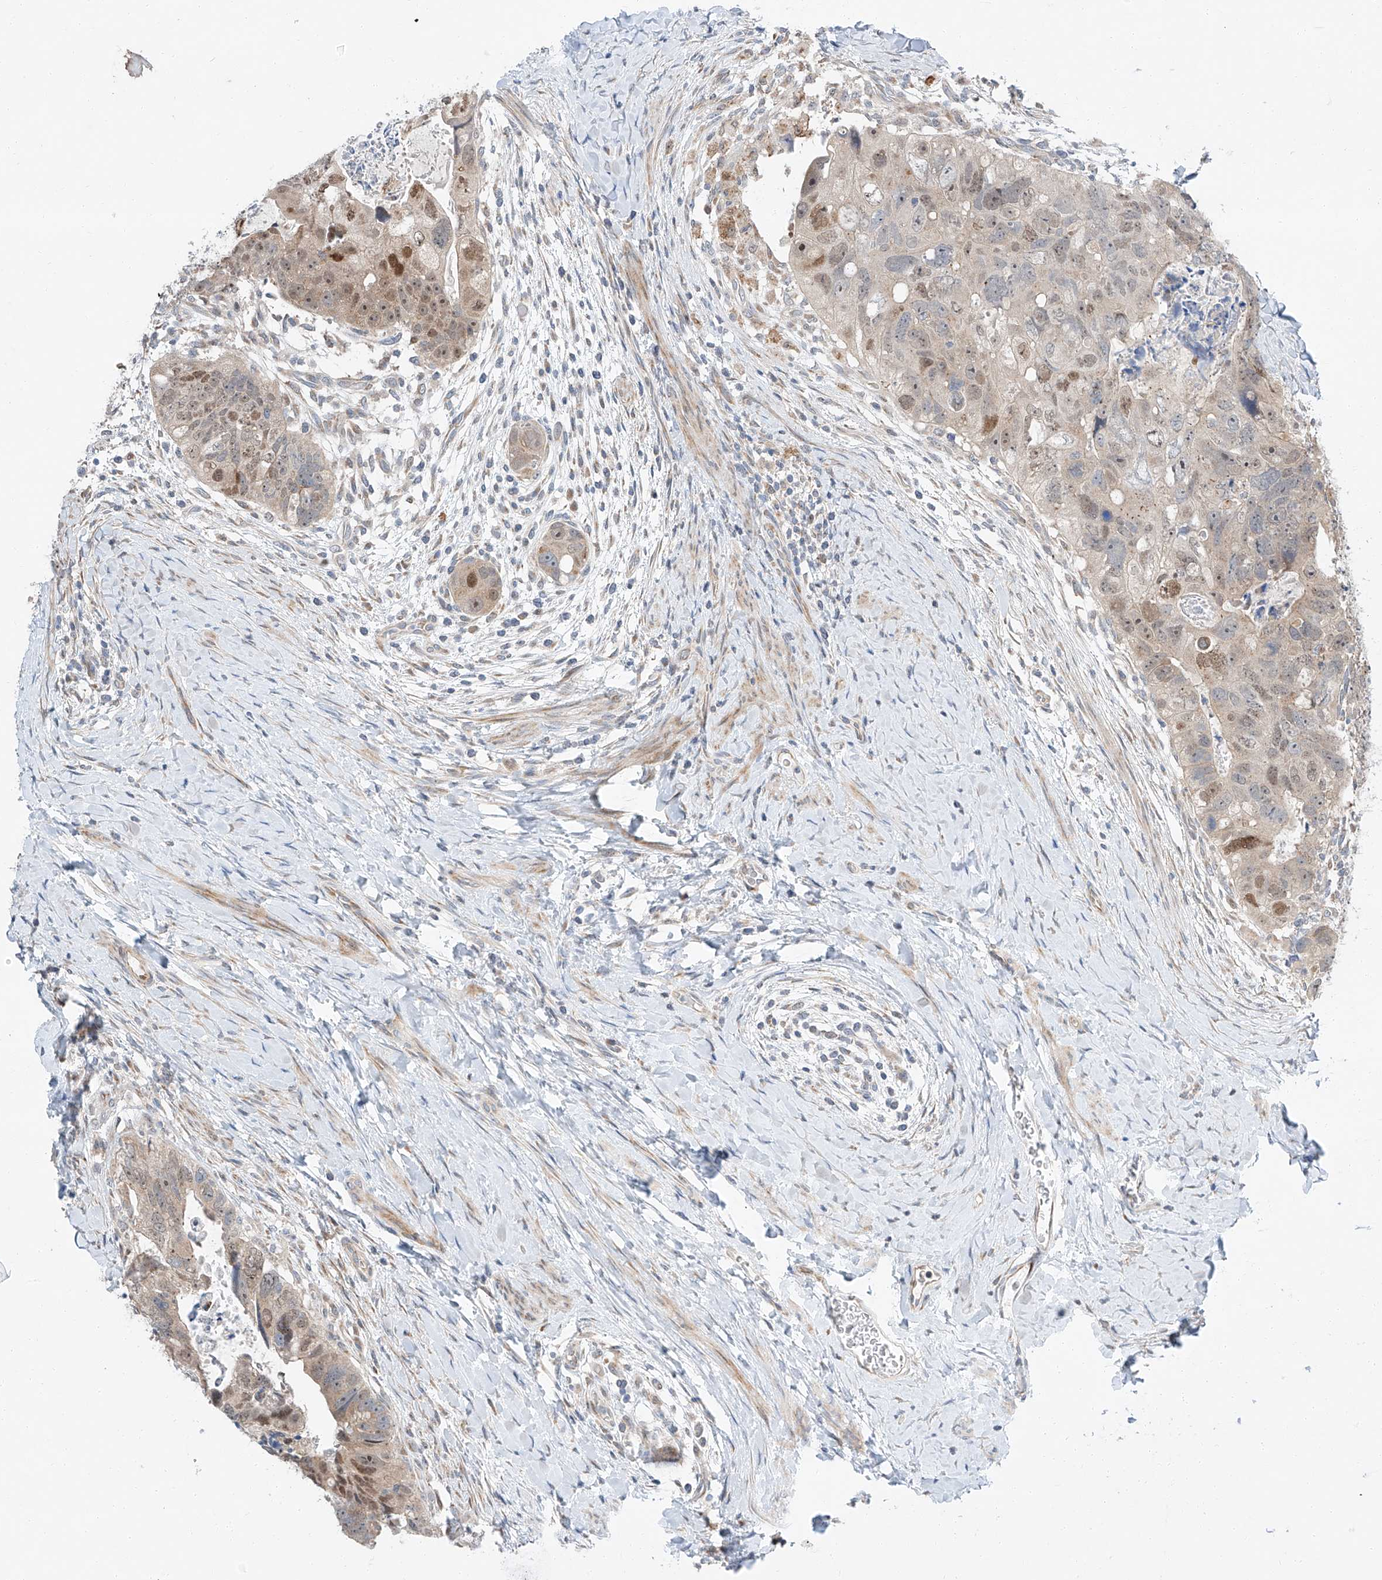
{"staining": {"intensity": "moderate", "quantity": ">75%", "location": "cytoplasmic/membranous,nuclear"}, "tissue": "colorectal cancer", "cell_type": "Tumor cells", "image_type": "cancer", "snomed": [{"axis": "morphology", "description": "Adenocarcinoma, NOS"}, {"axis": "topography", "description": "Rectum"}], "caption": "IHC of human colorectal cancer displays medium levels of moderate cytoplasmic/membranous and nuclear staining in approximately >75% of tumor cells.", "gene": "CLDND1", "patient": {"sex": "male", "age": 59}}